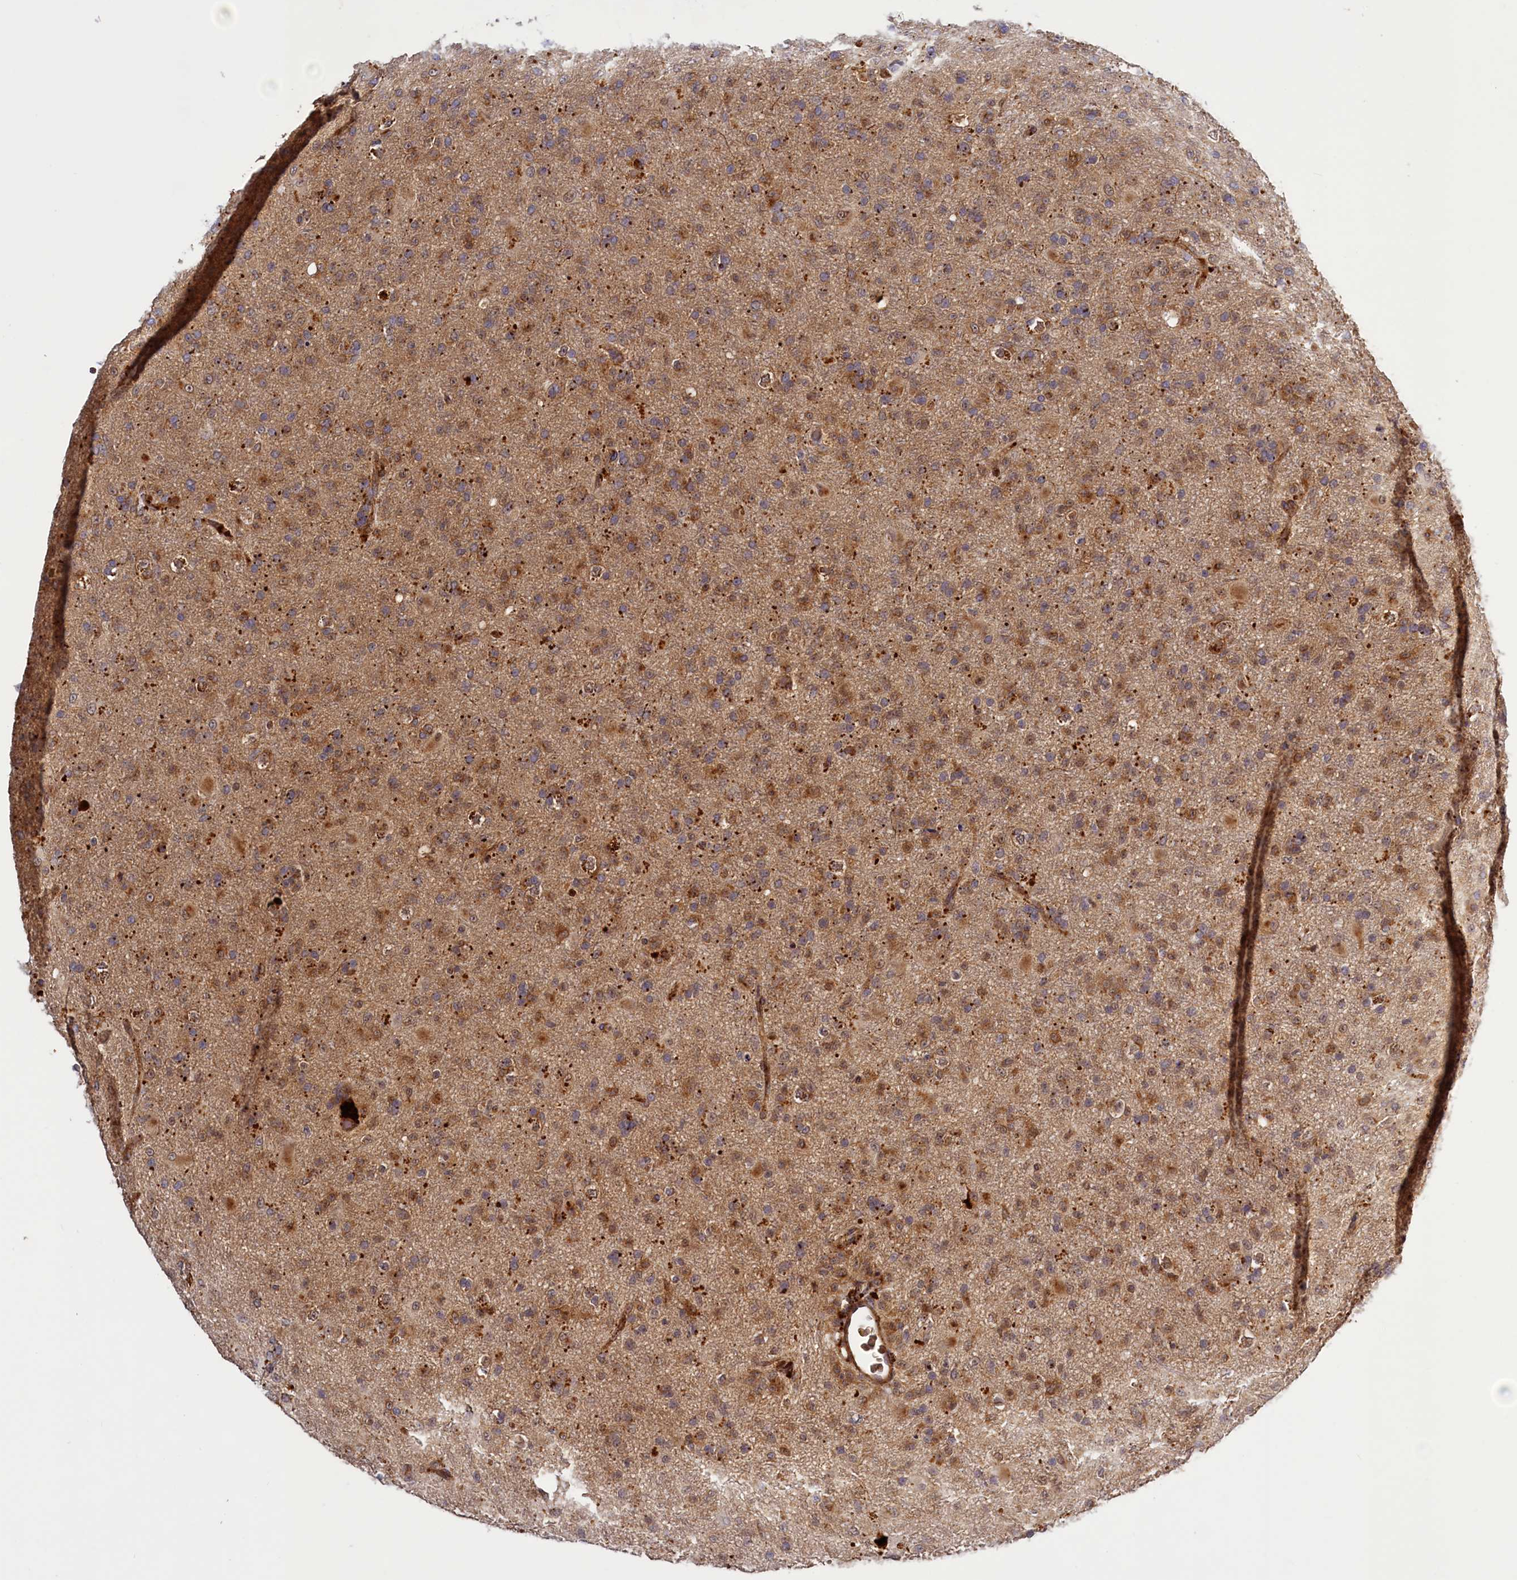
{"staining": {"intensity": "moderate", "quantity": ">75%", "location": "cytoplasmic/membranous"}, "tissue": "glioma", "cell_type": "Tumor cells", "image_type": "cancer", "snomed": [{"axis": "morphology", "description": "Glioma, malignant, Low grade"}, {"axis": "topography", "description": "Brain"}], "caption": "Protein staining of malignant glioma (low-grade) tissue exhibits moderate cytoplasmic/membranous staining in approximately >75% of tumor cells. (brown staining indicates protein expression, while blue staining denotes nuclei).", "gene": "DYNC2H1", "patient": {"sex": "male", "age": 65}}